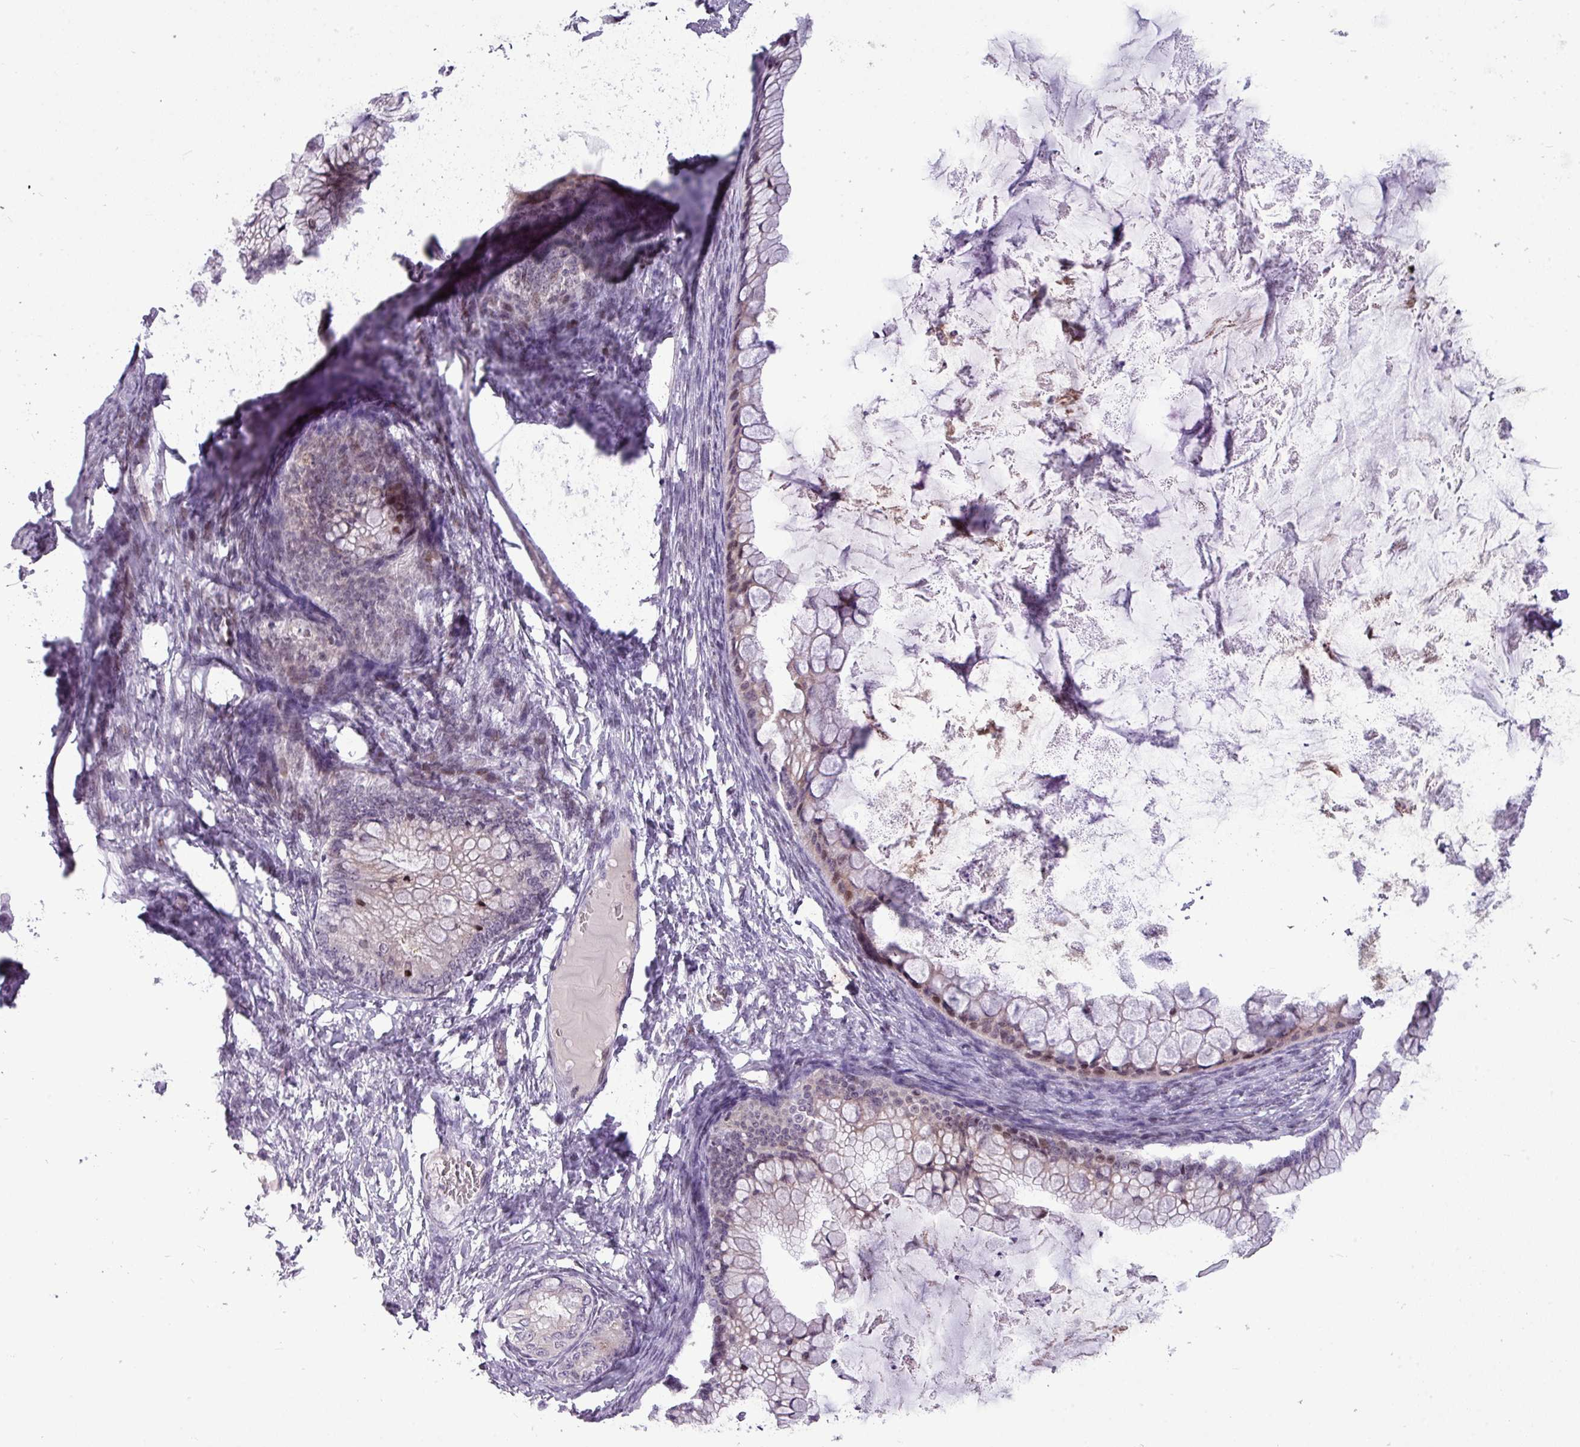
{"staining": {"intensity": "weak", "quantity": "<25%", "location": "nuclear"}, "tissue": "ovarian cancer", "cell_type": "Tumor cells", "image_type": "cancer", "snomed": [{"axis": "morphology", "description": "Cystadenocarcinoma, mucinous, NOS"}, {"axis": "topography", "description": "Ovary"}], "caption": "This is a image of immunohistochemistry (IHC) staining of ovarian cancer (mucinous cystadenocarcinoma), which shows no positivity in tumor cells.", "gene": "SLC66A2", "patient": {"sex": "female", "age": 35}}